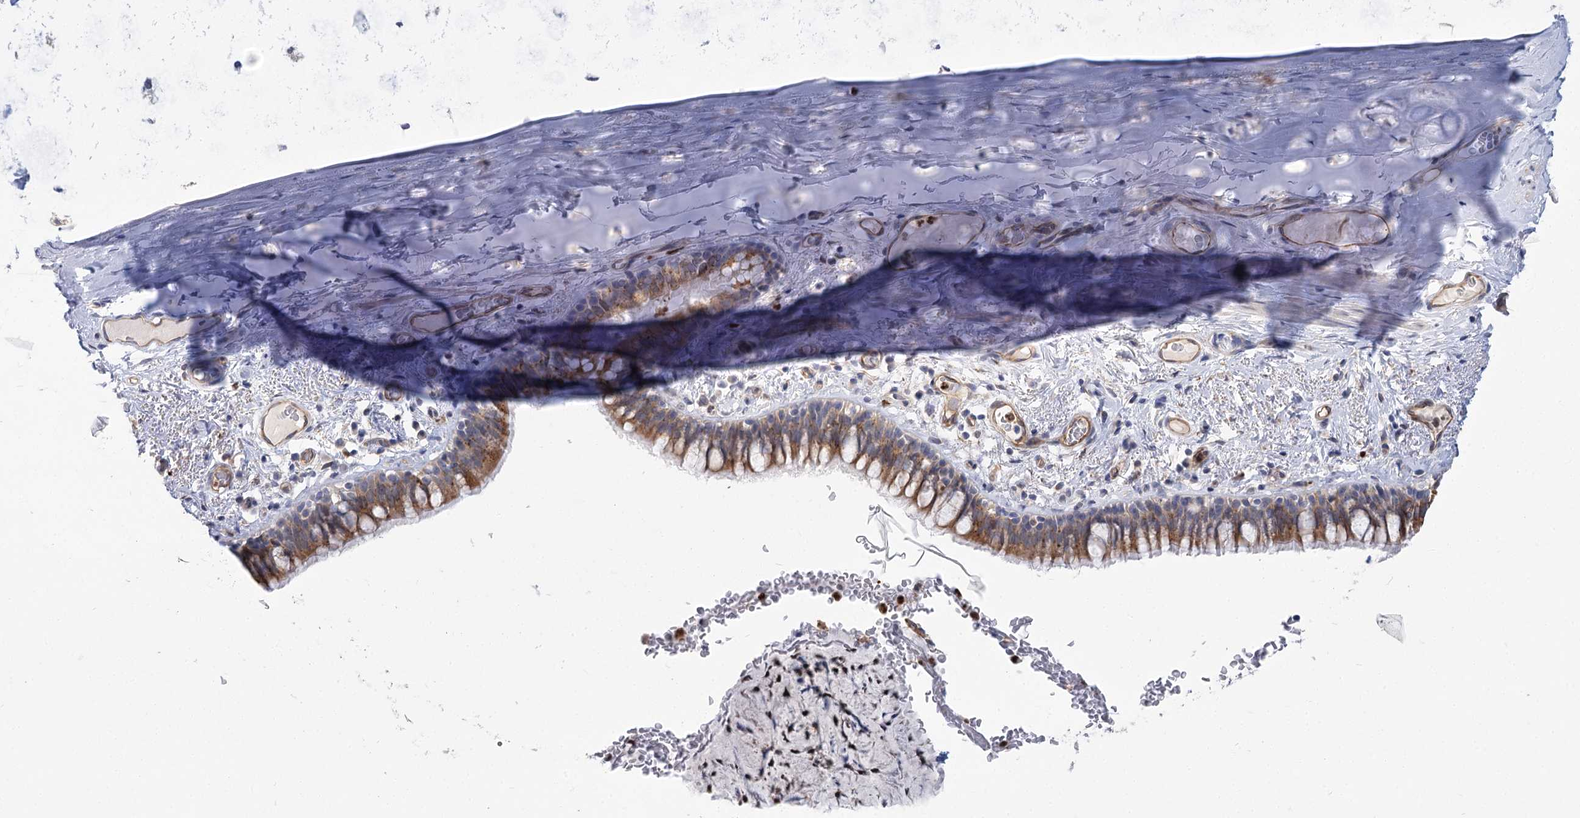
{"staining": {"intensity": "moderate", "quantity": ">75%", "location": "cytoplasmic/membranous"}, "tissue": "bronchus", "cell_type": "Respiratory epithelial cells", "image_type": "normal", "snomed": [{"axis": "morphology", "description": "Normal tissue, NOS"}, {"axis": "topography", "description": "Cartilage tissue"}, {"axis": "topography", "description": "Bronchus"}], "caption": "Respiratory epithelial cells demonstrate moderate cytoplasmic/membranous expression in approximately >75% of cells in benign bronchus. The protein of interest is stained brown, and the nuclei are stained in blue (DAB (3,3'-diaminobenzidine) IHC with brightfield microscopy, high magnification).", "gene": "THAP6", "patient": {"sex": "female", "age": 36}}